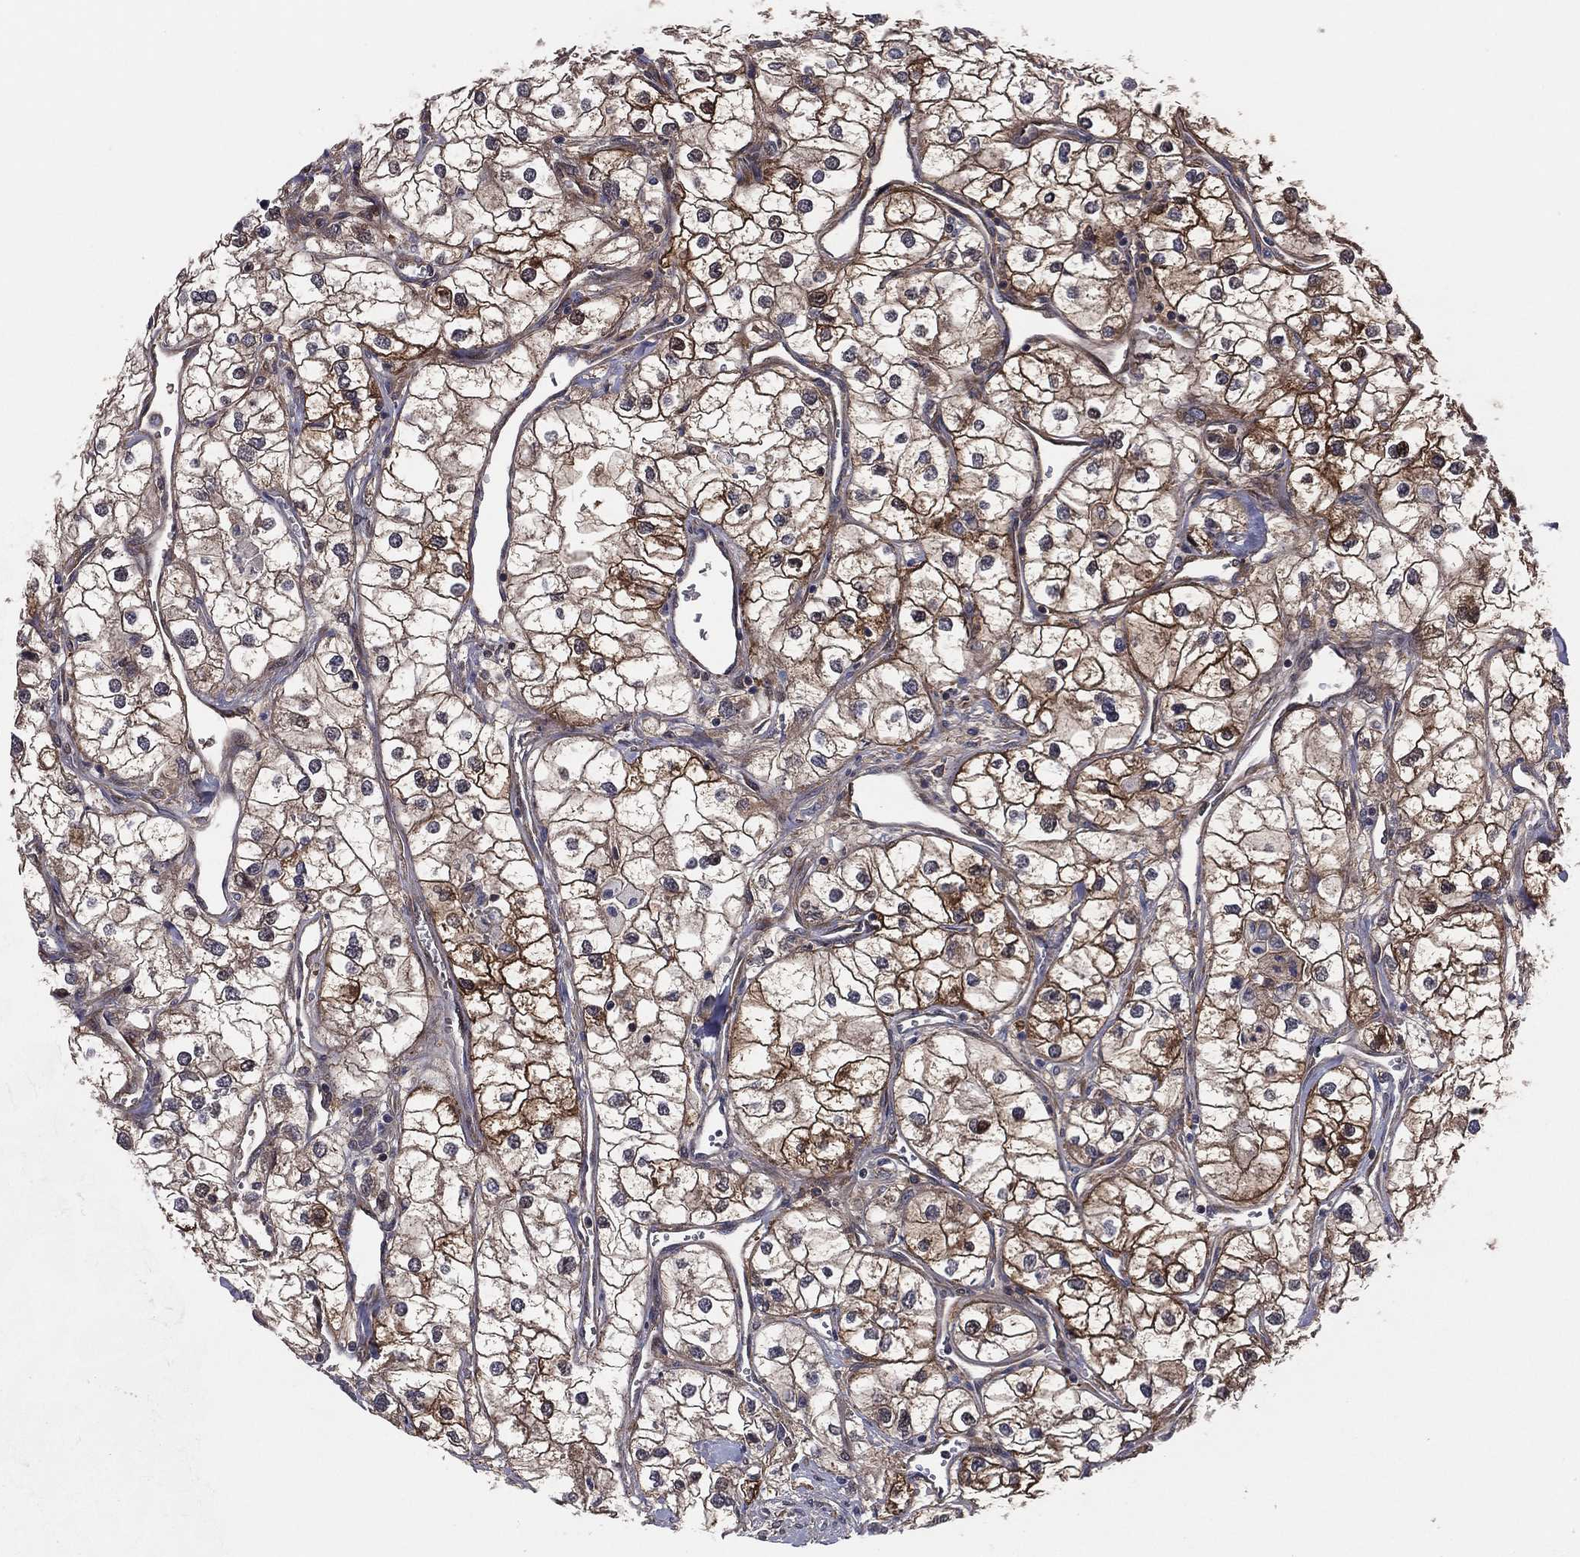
{"staining": {"intensity": "moderate", "quantity": "25%-75%", "location": "cytoplasmic/membranous"}, "tissue": "renal cancer", "cell_type": "Tumor cells", "image_type": "cancer", "snomed": [{"axis": "morphology", "description": "Adenocarcinoma, NOS"}, {"axis": "topography", "description": "Kidney"}], "caption": "Immunohistochemistry (IHC) micrograph of neoplastic tissue: human renal cancer stained using IHC demonstrates medium levels of moderate protein expression localized specifically in the cytoplasmic/membranous of tumor cells, appearing as a cytoplasmic/membranous brown color.", "gene": "SNCG", "patient": {"sex": "male", "age": 59}}